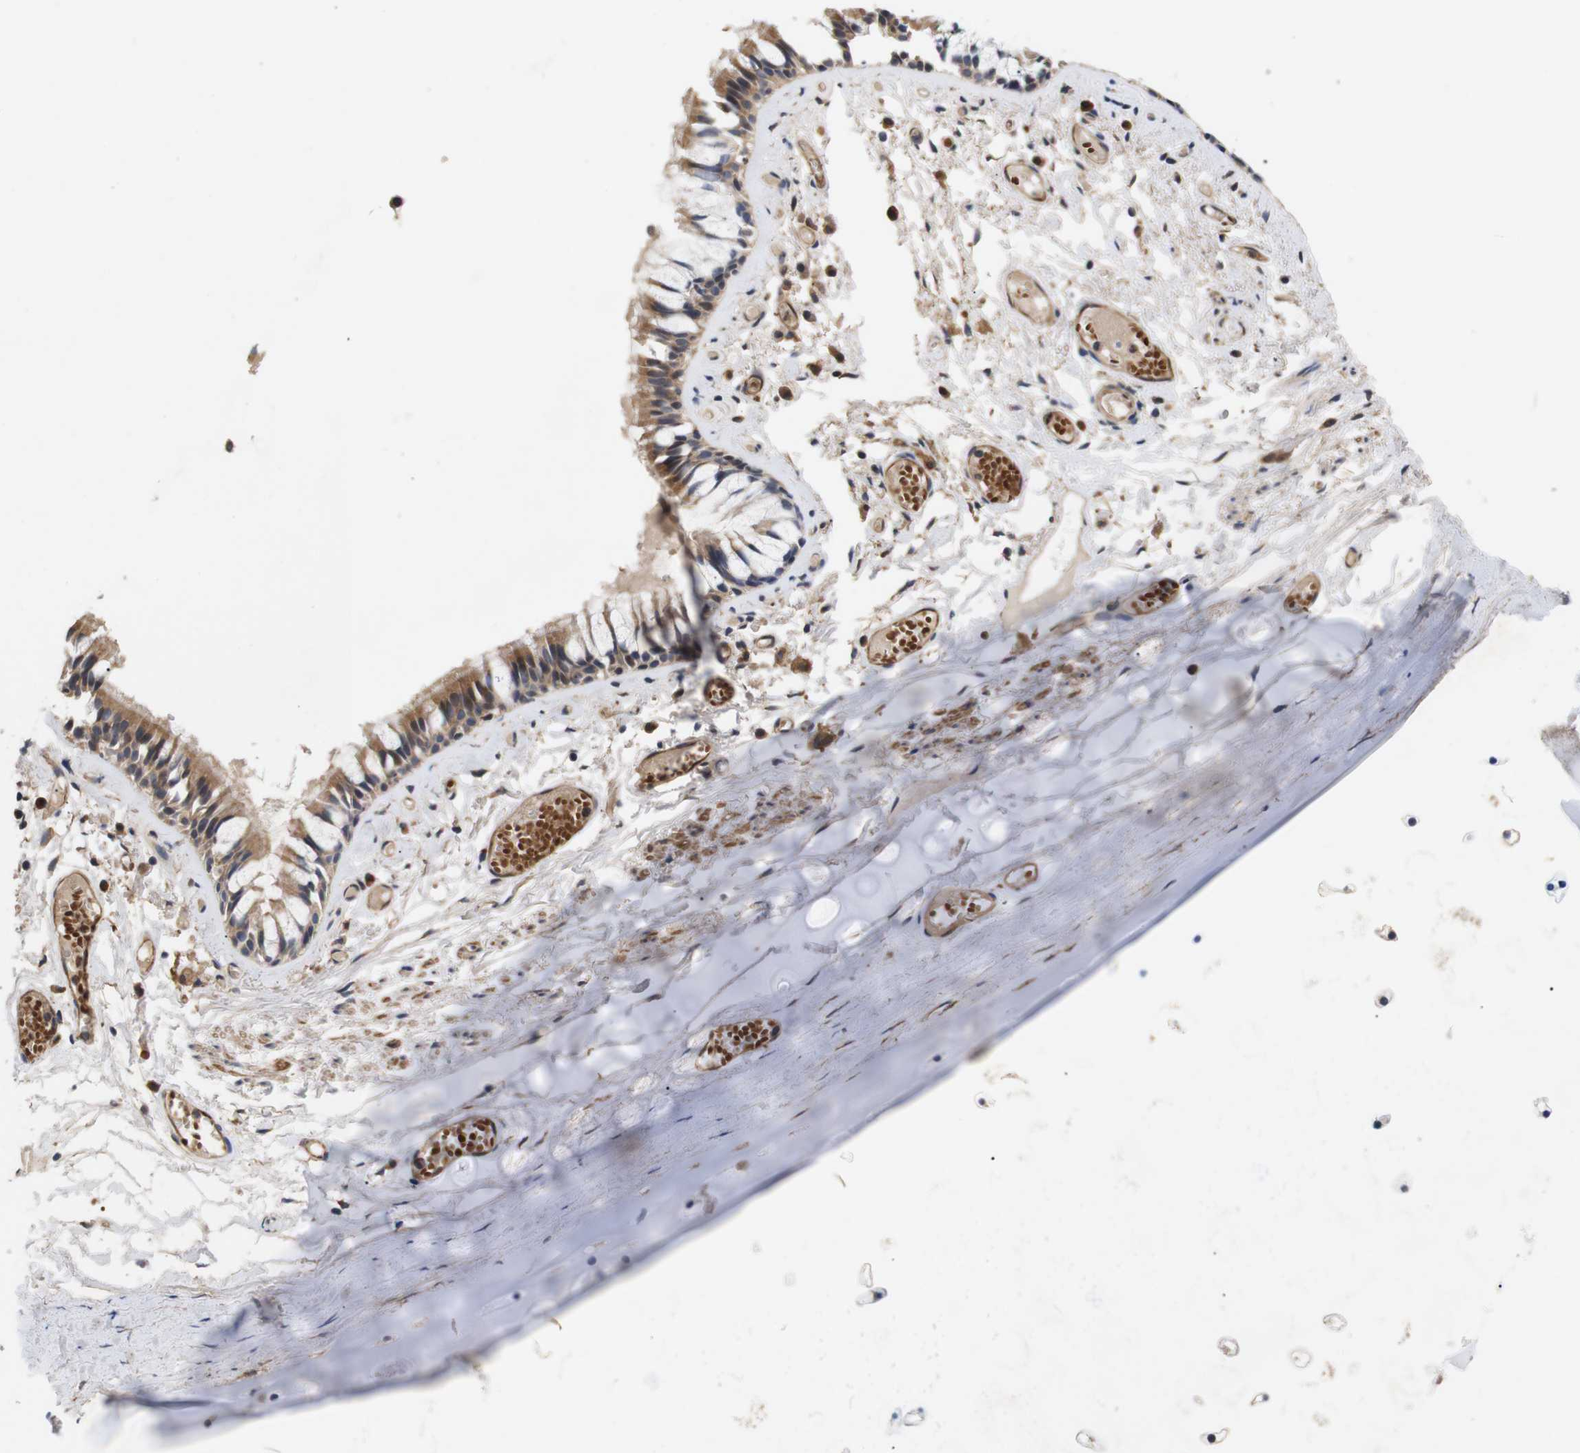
{"staining": {"intensity": "moderate", "quantity": ">75%", "location": "cytoplasmic/membranous"}, "tissue": "bronchus", "cell_type": "Respiratory epithelial cells", "image_type": "normal", "snomed": [{"axis": "morphology", "description": "Normal tissue, NOS"}, {"axis": "morphology", "description": "Inflammation, NOS"}, {"axis": "topography", "description": "Cartilage tissue"}, {"axis": "topography", "description": "Lung"}], "caption": "Respiratory epithelial cells display medium levels of moderate cytoplasmic/membranous staining in approximately >75% of cells in benign bronchus.", "gene": "DDR1", "patient": {"sex": "male", "age": 71}}